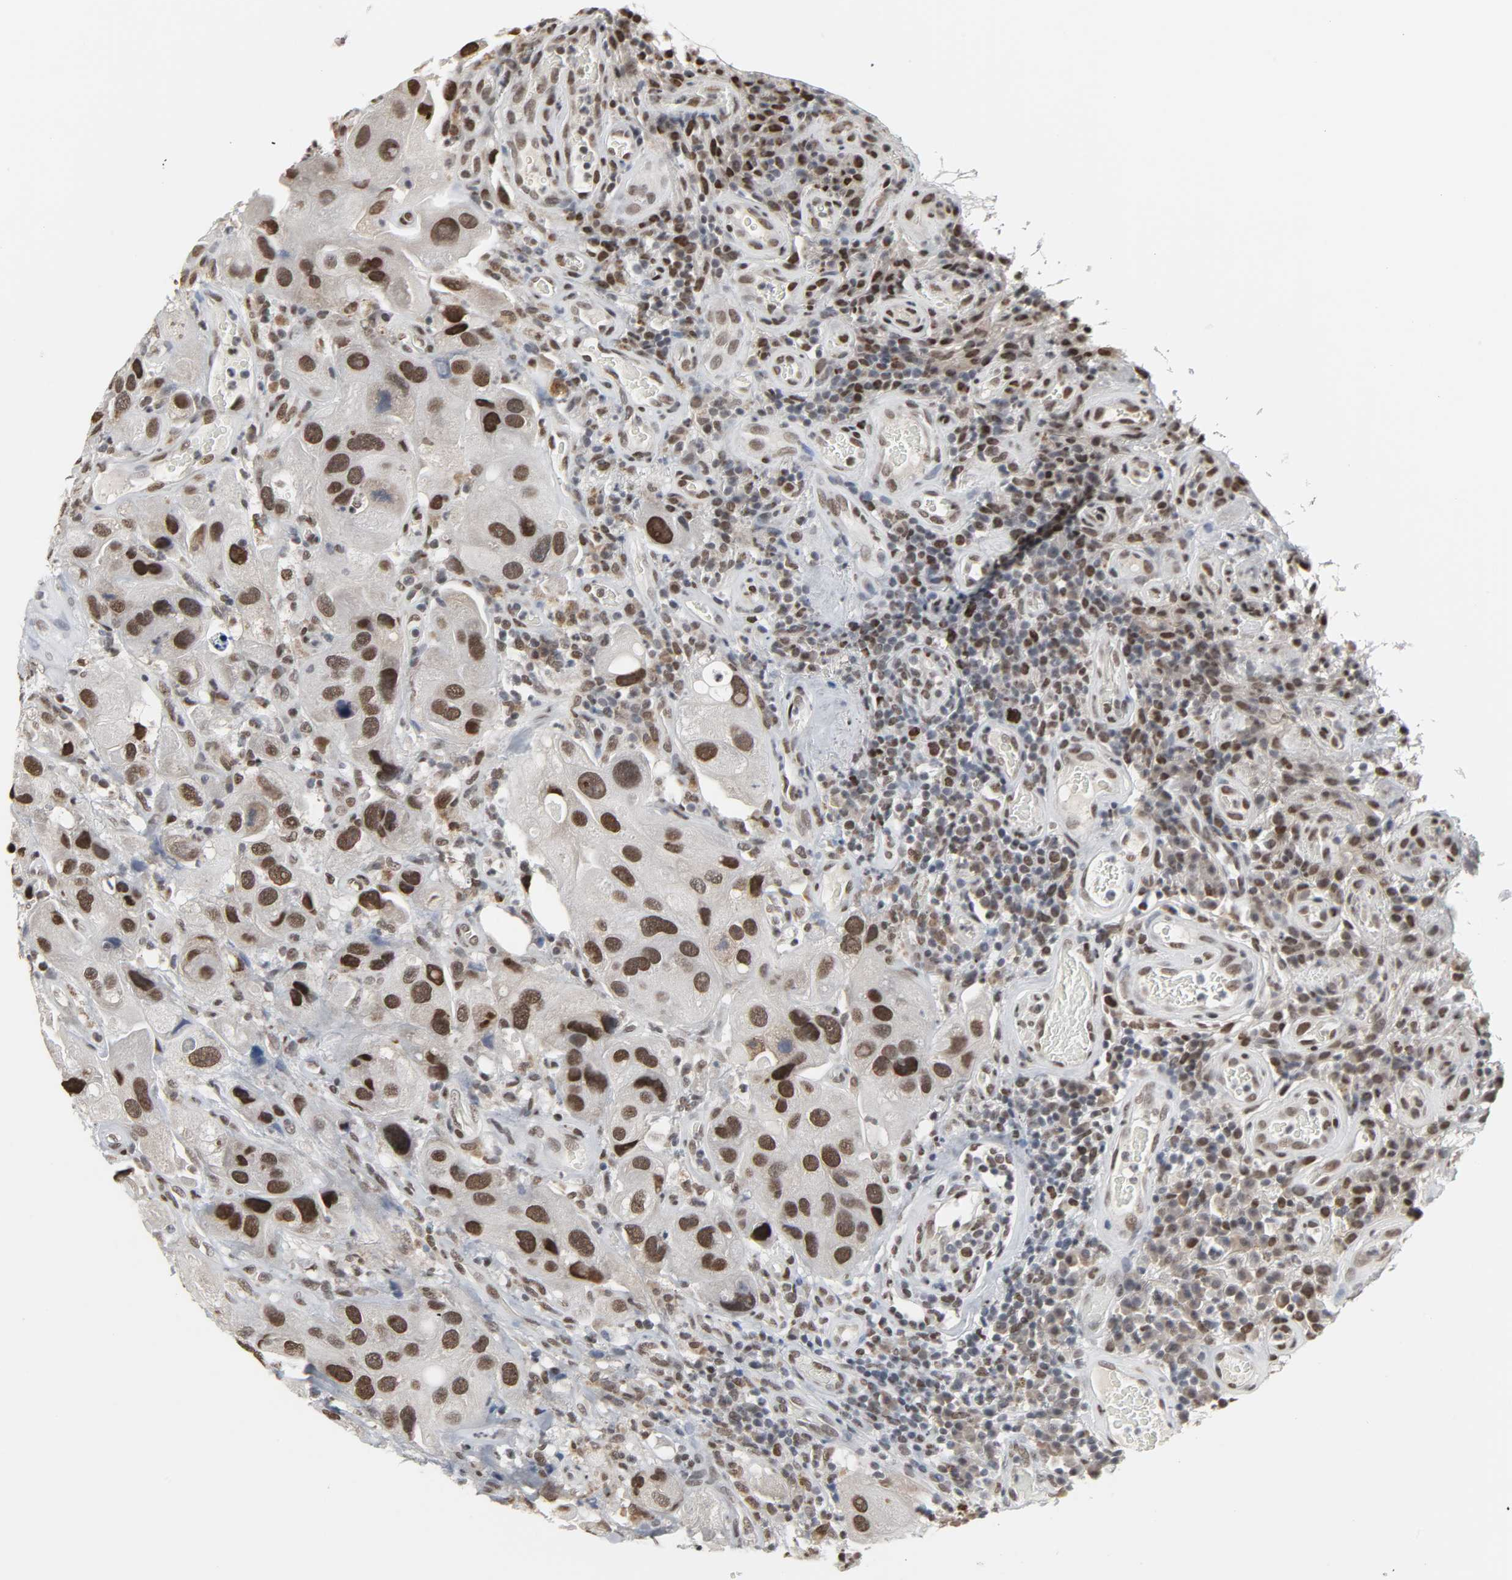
{"staining": {"intensity": "moderate", "quantity": ">75%", "location": "nuclear"}, "tissue": "urothelial cancer", "cell_type": "Tumor cells", "image_type": "cancer", "snomed": [{"axis": "morphology", "description": "Urothelial carcinoma, High grade"}, {"axis": "topography", "description": "Urinary bladder"}], "caption": "Urothelial carcinoma (high-grade) stained for a protein exhibits moderate nuclear positivity in tumor cells. Nuclei are stained in blue.", "gene": "DAZAP1", "patient": {"sex": "female", "age": 64}}